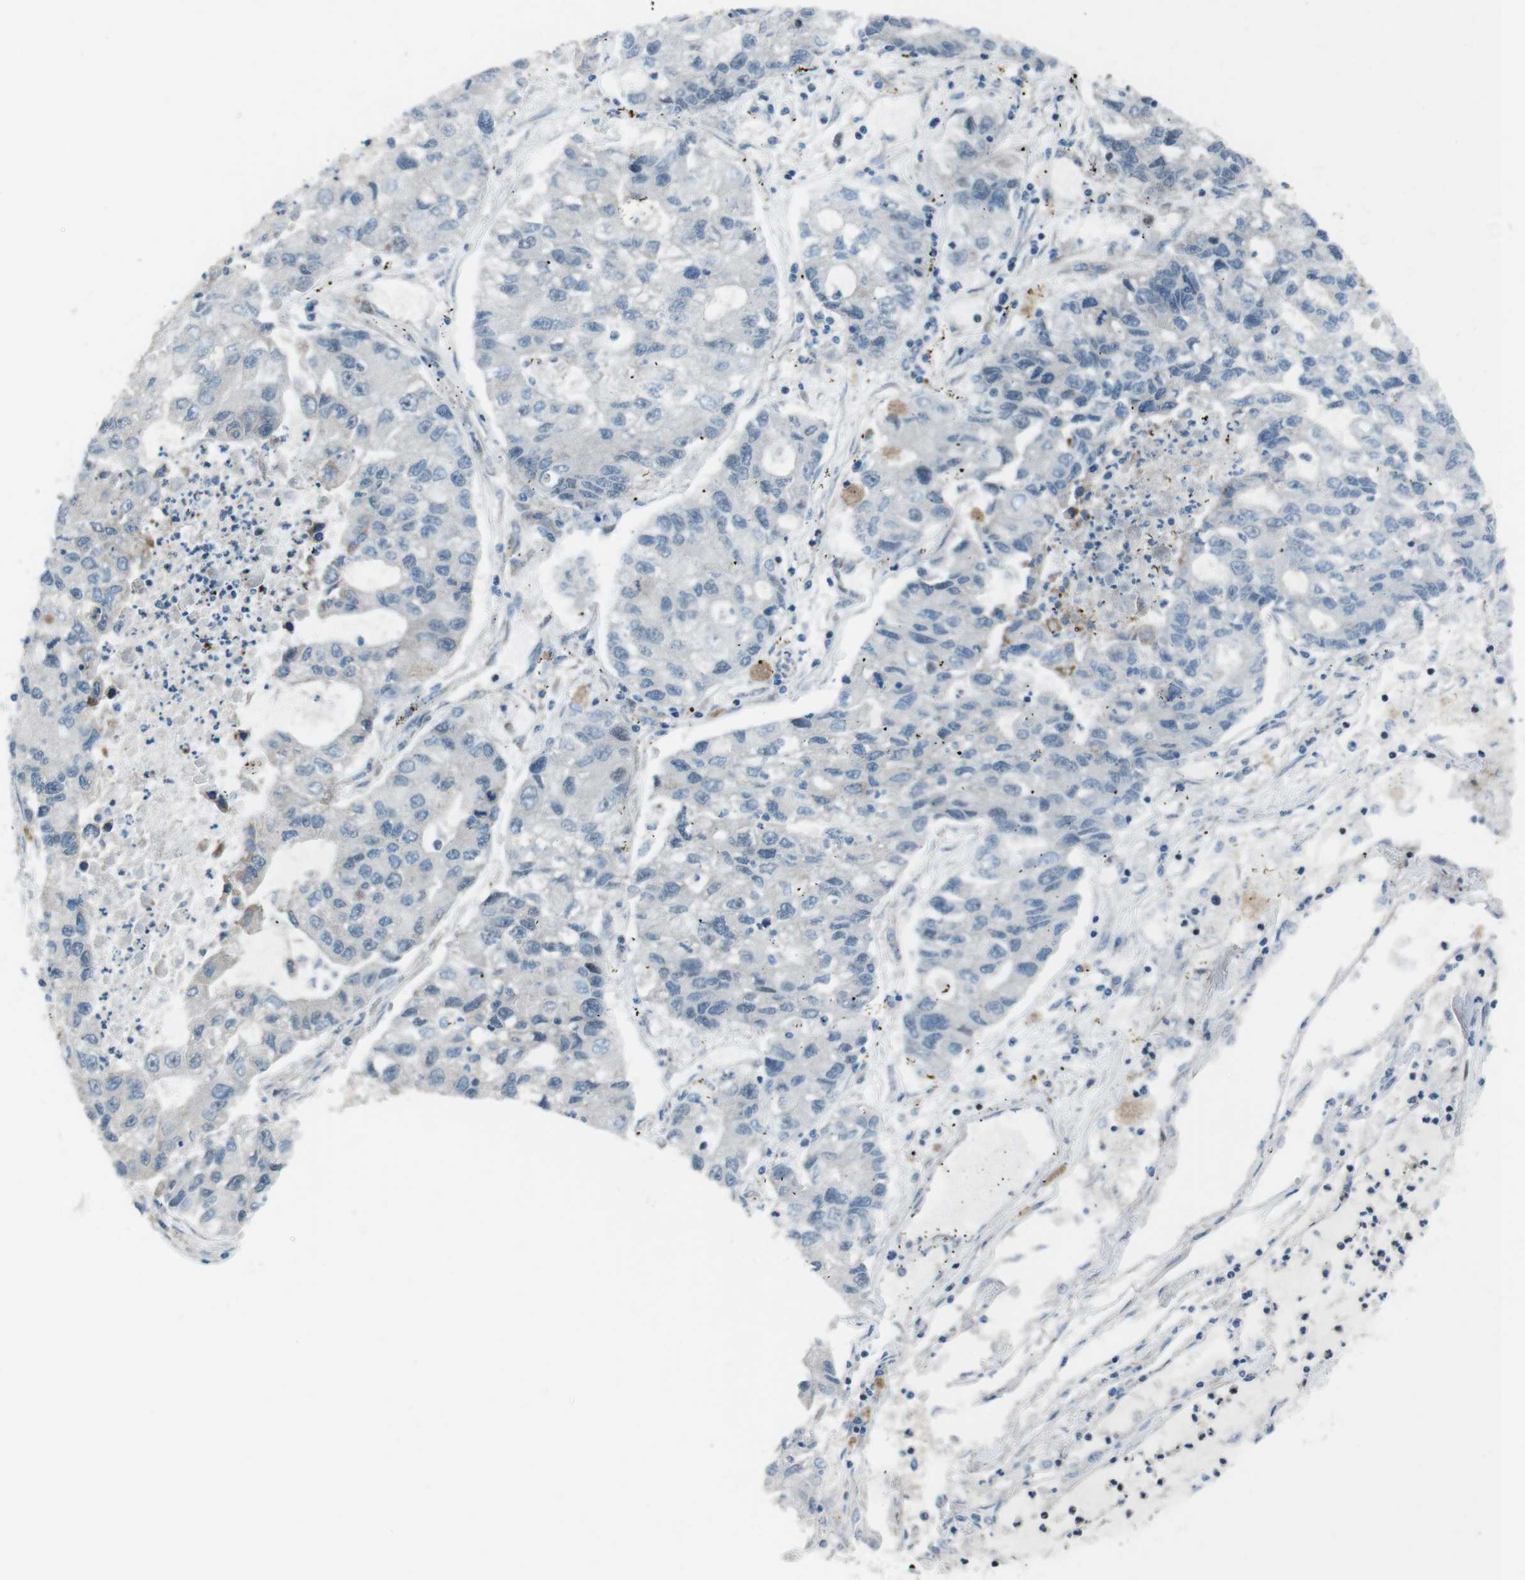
{"staining": {"intensity": "negative", "quantity": "none", "location": "none"}, "tissue": "lung cancer", "cell_type": "Tumor cells", "image_type": "cancer", "snomed": [{"axis": "morphology", "description": "Adenocarcinoma, NOS"}, {"axis": "topography", "description": "Lung"}], "caption": "Tumor cells are negative for protein expression in human lung cancer (adenocarcinoma). (IHC, brightfield microscopy, high magnification).", "gene": "PBRM1", "patient": {"sex": "female", "age": 51}}